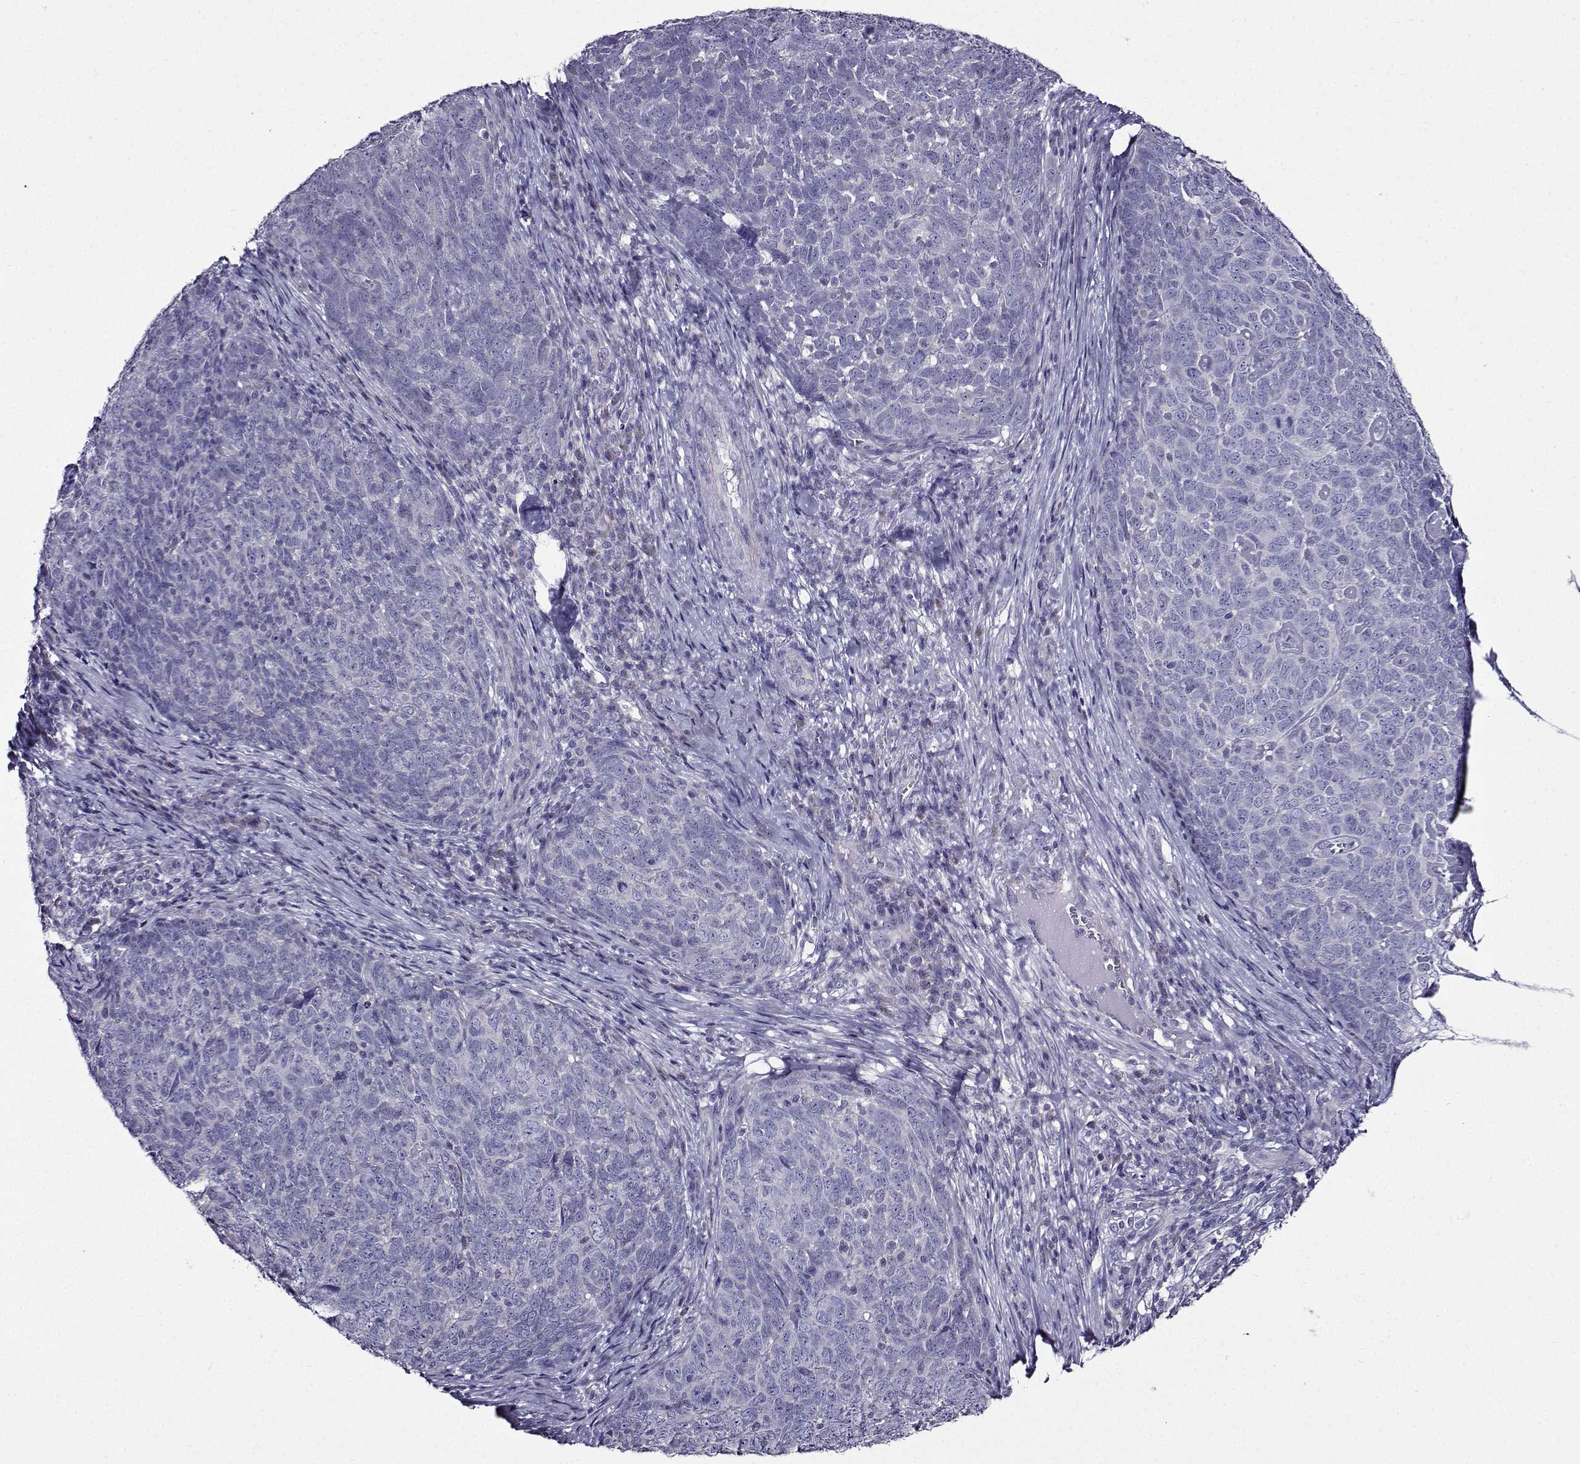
{"staining": {"intensity": "negative", "quantity": "none", "location": "none"}, "tissue": "skin cancer", "cell_type": "Tumor cells", "image_type": "cancer", "snomed": [{"axis": "morphology", "description": "Squamous cell carcinoma, NOS"}, {"axis": "topography", "description": "Skin"}, {"axis": "topography", "description": "Anal"}], "caption": "Tumor cells show no significant protein staining in skin cancer (squamous cell carcinoma).", "gene": "TMEM266", "patient": {"sex": "female", "age": 51}}